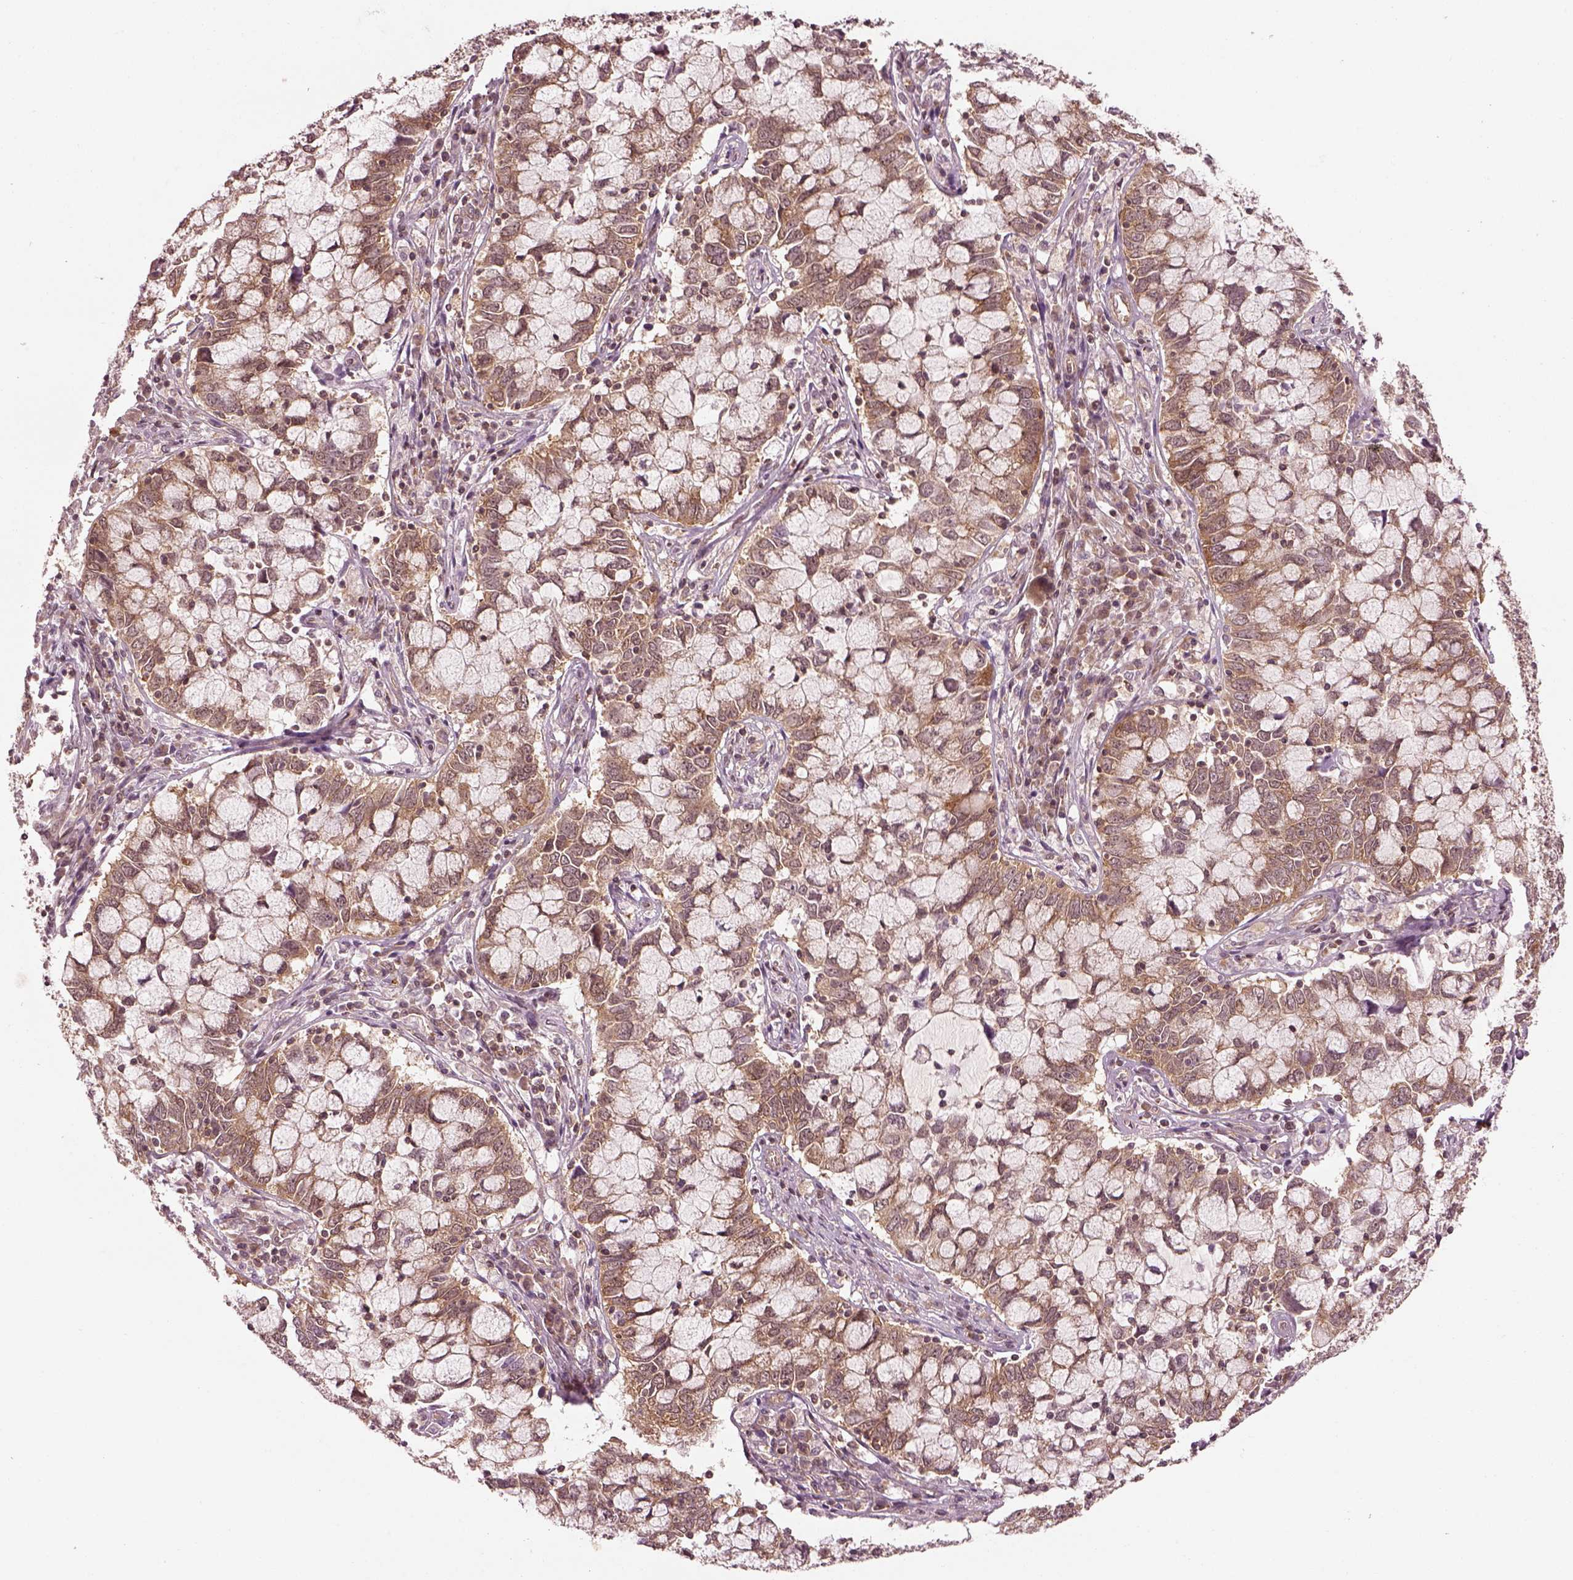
{"staining": {"intensity": "moderate", "quantity": "25%-75%", "location": "cytoplasmic/membranous"}, "tissue": "cervical cancer", "cell_type": "Tumor cells", "image_type": "cancer", "snomed": [{"axis": "morphology", "description": "Adenocarcinoma, NOS"}, {"axis": "topography", "description": "Cervix"}], "caption": "A micrograph of human cervical cancer stained for a protein displays moderate cytoplasmic/membranous brown staining in tumor cells. The protein is shown in brown color, while the nuclei are stained blue.", "gene": "LSM14A", "patient": {"sex": "female", "age": 40}}